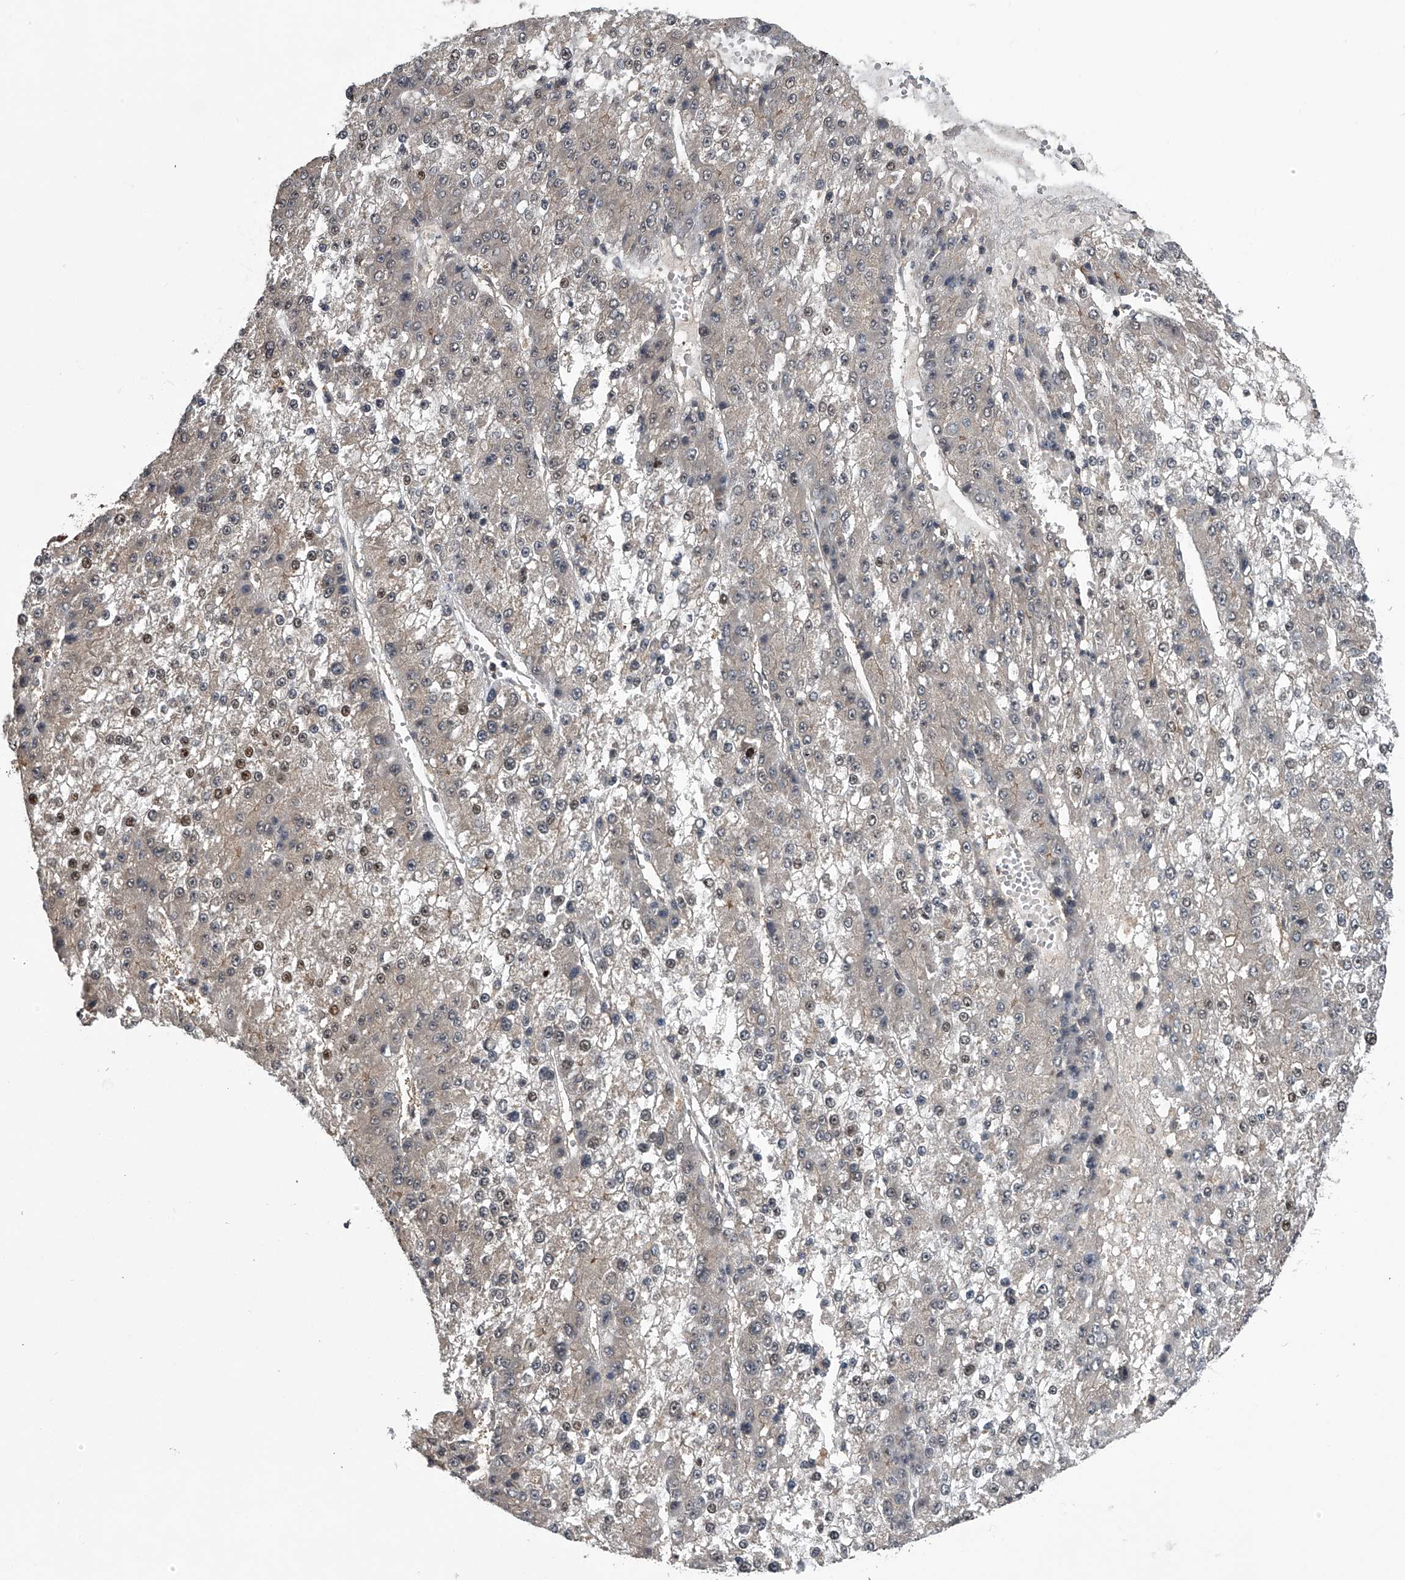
{"staining": {"intensity": "negative", "quantity": "none", "location": "none"}, "tissue": "liver cancer", "cell_type": "Tumor cells", "image_type": "cancer", "snomed": [{"axis": "morphology", "description": "Carcinoma, Hepatocellular, NOS"}, {"axis": "topography", "description": "Liver"}], "caption": "A high-resolution image shows immunohistochemistry (IHC) staining of liver cancer, which exhibits no significant expression in tumor cells.", "gene": "SLC12A8", "patient": {"sex": "female", "age": 73}}